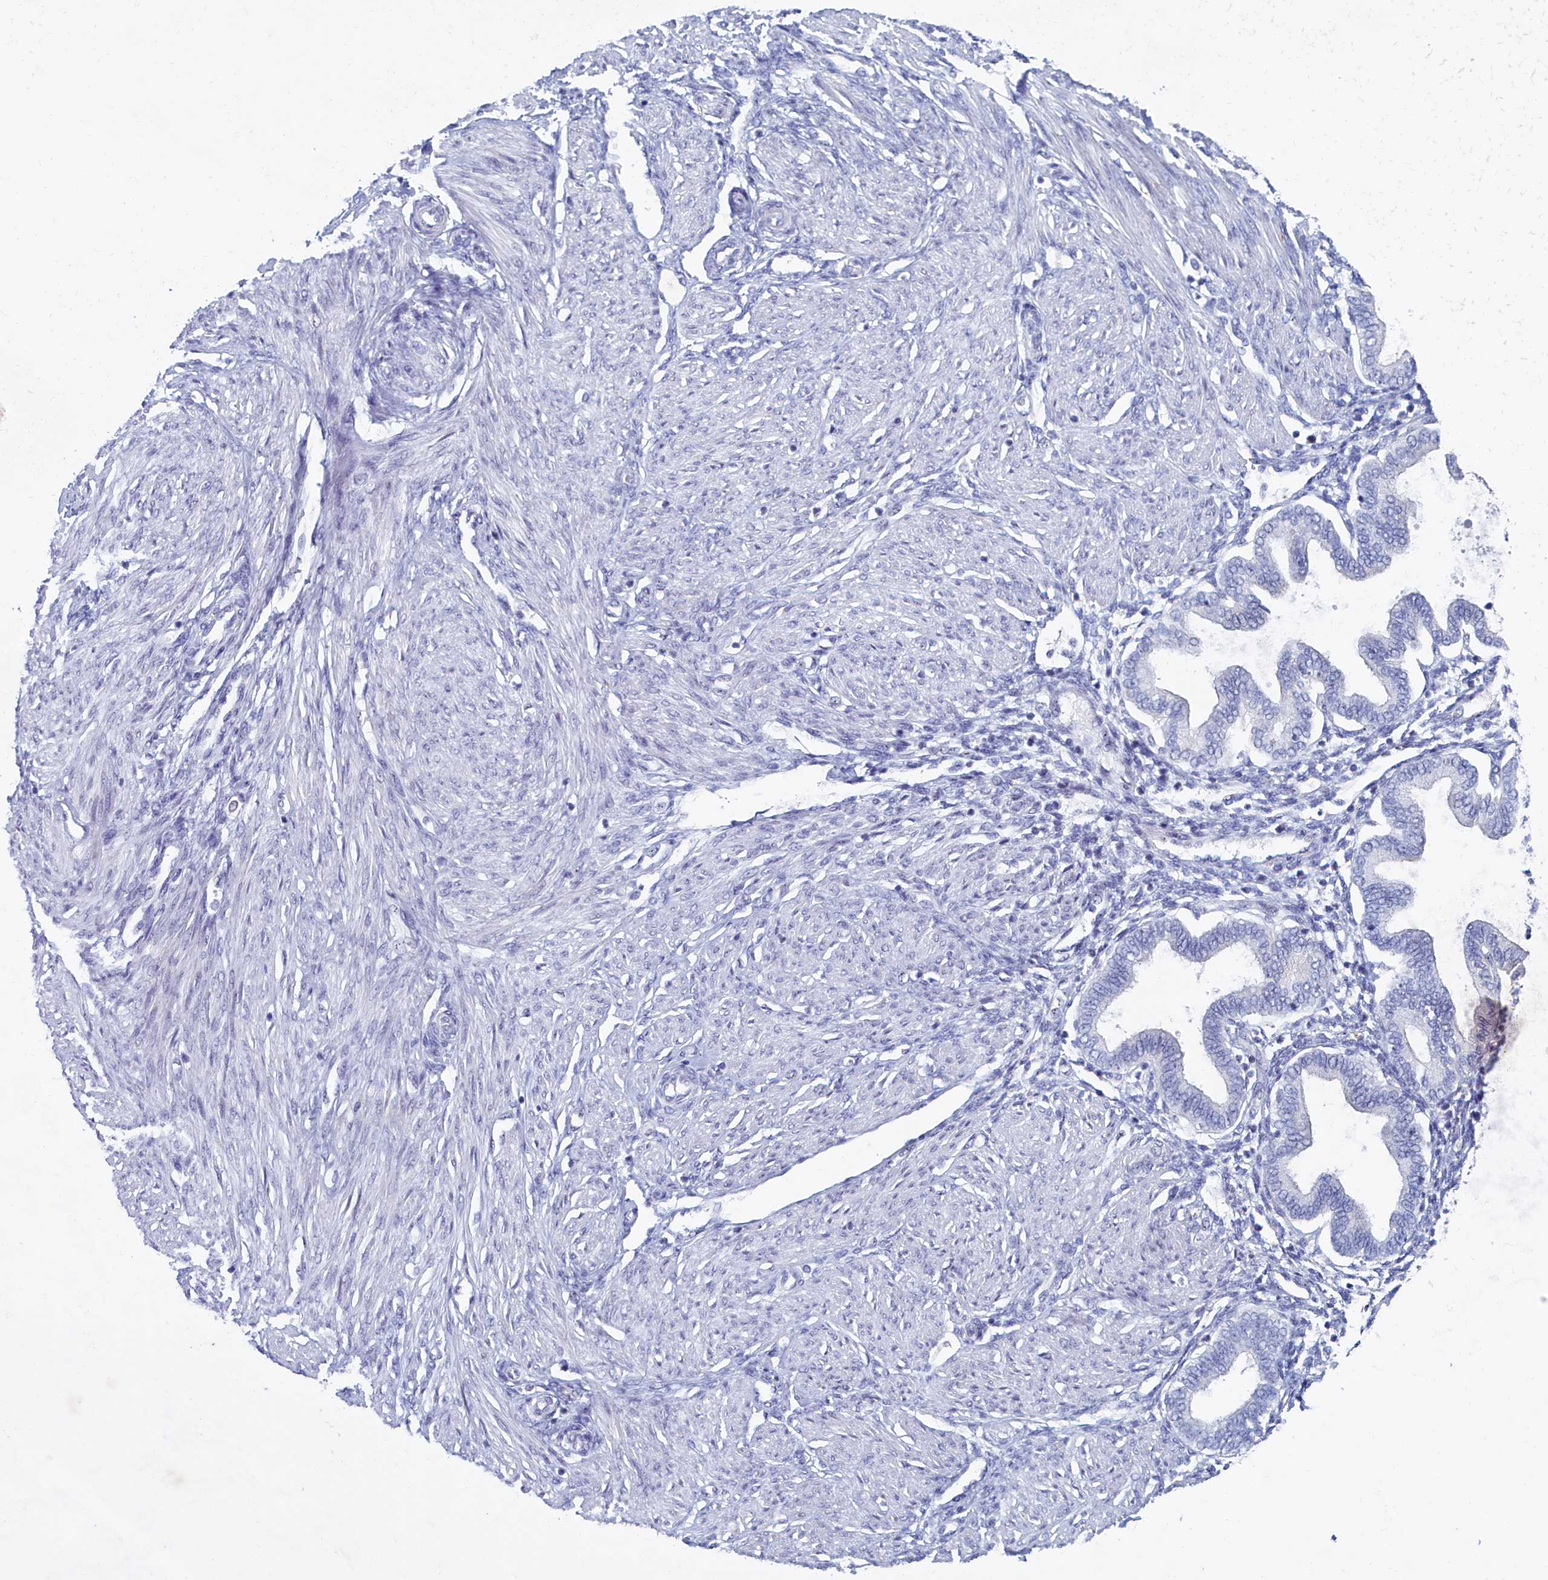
{"staining": {"intensity": "negative", "quantity": "none", "location": "none"}, "tissue": "endometrium", "cell_type": "Cells in endometrial stroma", "image_type": "normal", "snomed": [{"axis": "morphology", "description": "Normal tissue, NOS"}, {"axis": "topography", "description": "Endometrium"}], "caption": "Cells in endometrial stroma show no significant positivity in unremarkable endometrium. (DAB (3,3'-diaminobenzidine) IHC, high magnification).", "gene": "WDR76", "patient": {"sex": "female", "age": 53}}